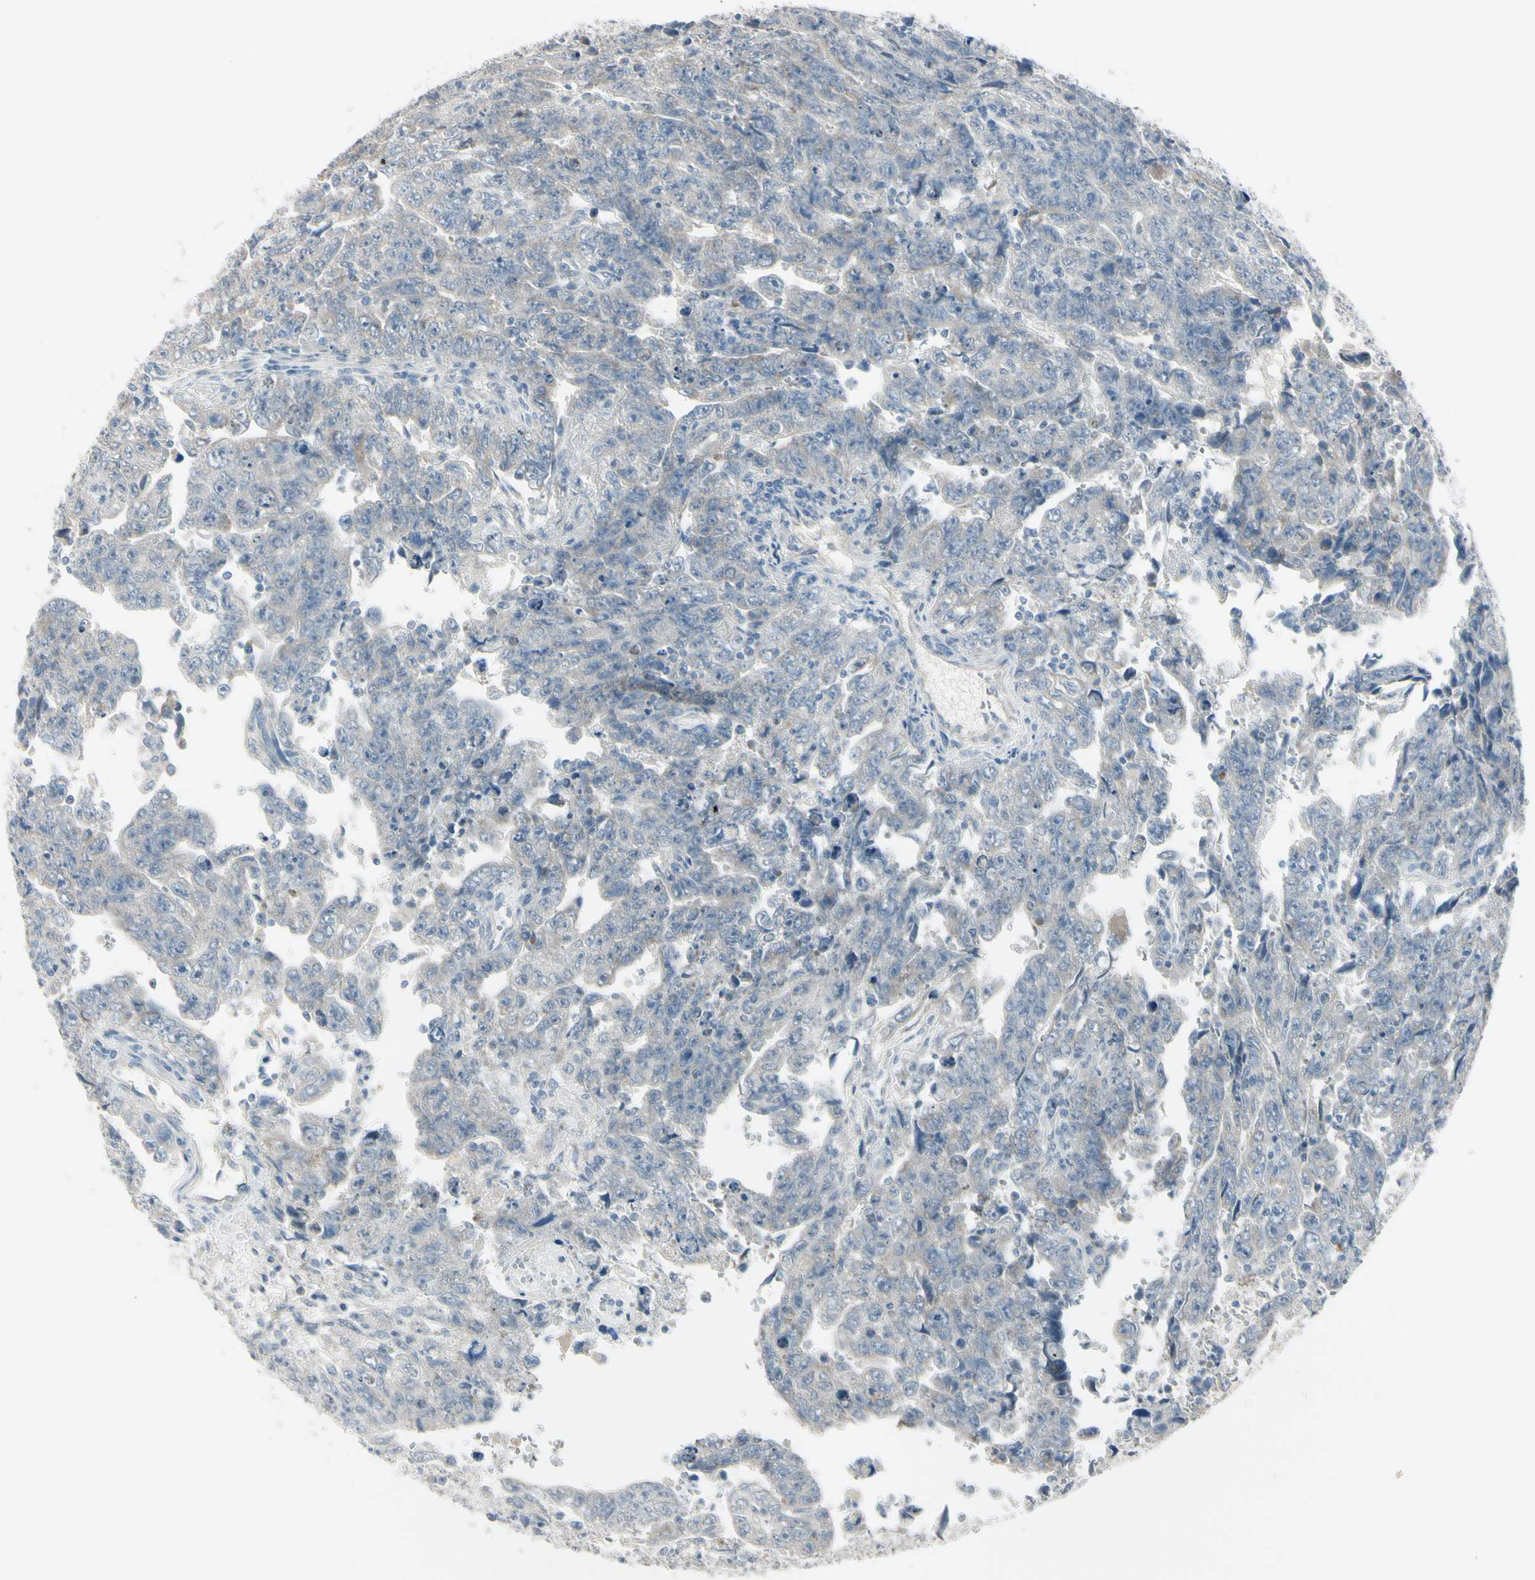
{"staining": {"intensity": "weak", "quantity": "<25%", "location": "cytoplasmic/membranous"}, "tissue": "testis cancer", "cell_type": "Tumor cells", "image_type": "cancer", "snomed": [{"axis": "morphology", "description": "Carcinoma, Embryonal, NOS"}, {"axis": "topography", "description": "Testis"}], "caption": "A high-resolution histopathology image shows IHC staining of embryonal carcinoma (testis), which demonstrates no significant expression in tumor cells. The staining is performed using DAB brown chromogen with nuclei counter-stained in using hematoxylin.", "gene": "AATK", "patient": {"sex": "male", "age": 28}}